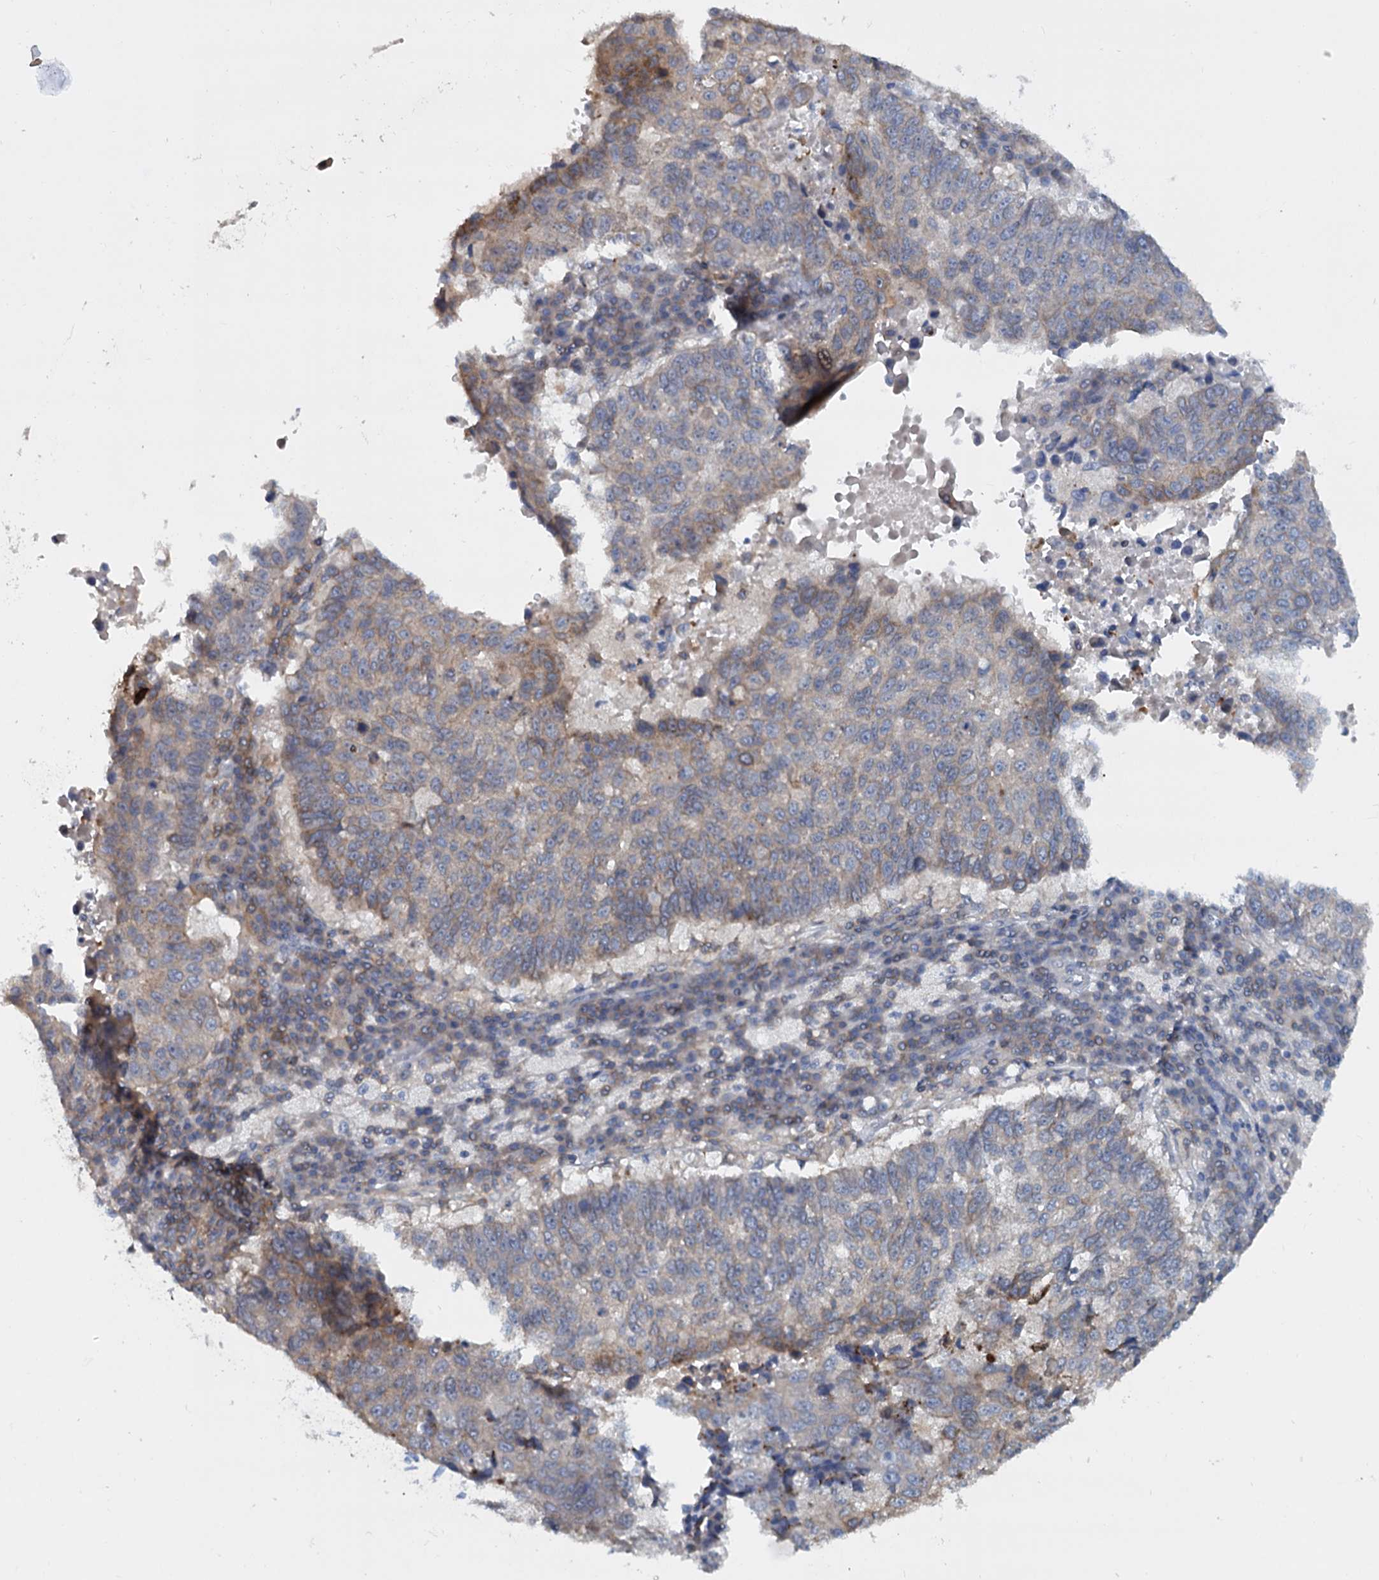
{"staining": {"intensity": "moderate", "quantity": "<25%", "location": "cytoplasmic/membranous"}, "tissue": "lung cancer", "cell_type": "Tumor cells", "image_type": "cancer", "snomed": [{"axis": "morphology", "description": "Squamous cell carcinoma, NOS"}, {"axis": "topography", "description": "Lung"}], "caption": "Immunohistochemistry (DAB (3,3'-diaminobenzidine)) staining of lung cancer (squamous cell carcinoma) demonstrates moderate cytoplasmic/membranous protein staining in about <25% of tumor cells.", "gene": "LRCH4", "patient": {"sex": "male", "age": 73}}